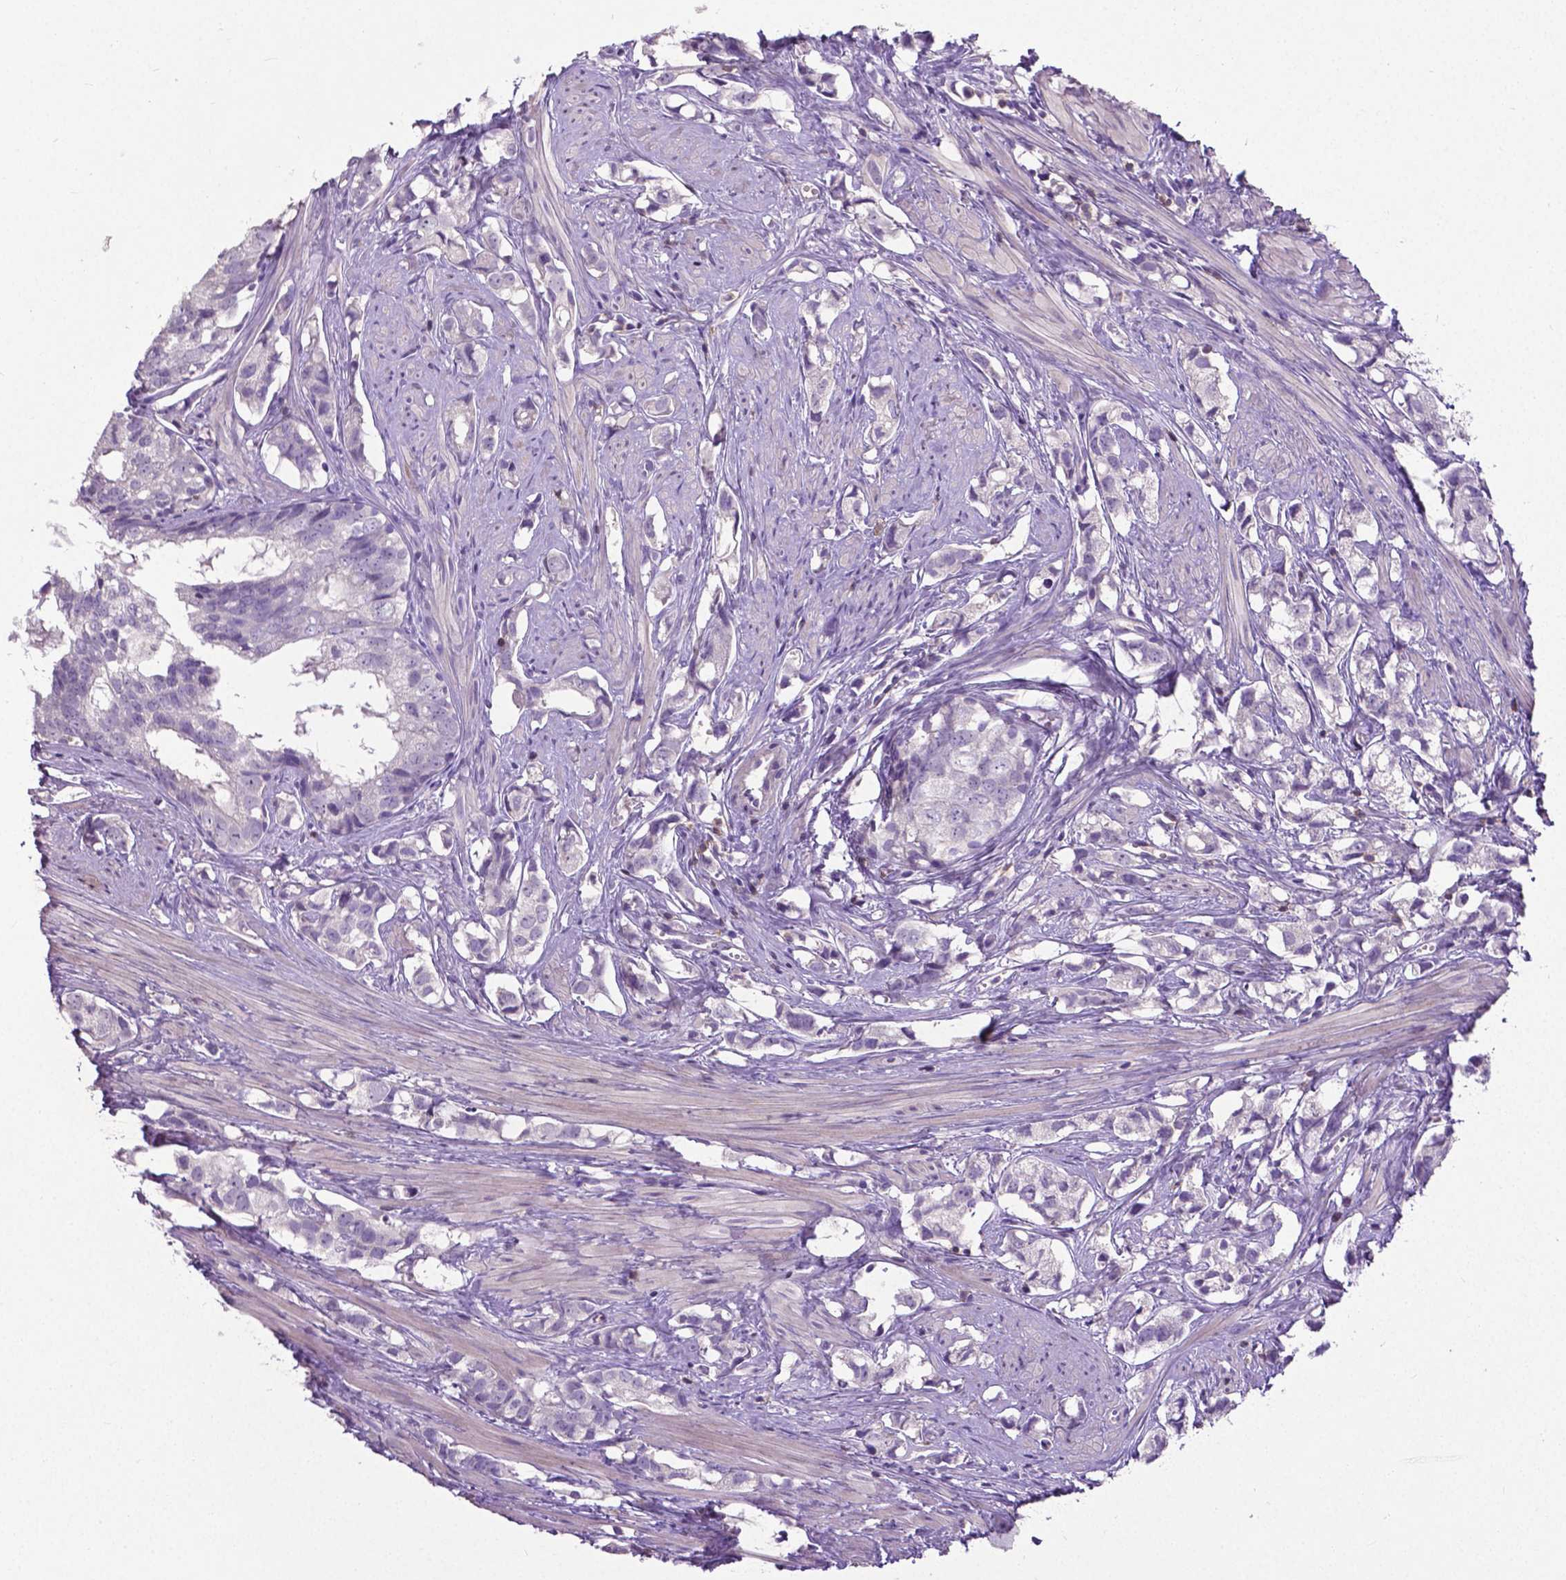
{"staining": {"intensity": "negative", "quantity": "none", "location": "none"}, "tissue": "prostate cancer", "cell_type": "Tumor cells", "image_type": "cancer", "snomed": [{"axis": "morphology", "description": "Adenocarcinoma, High grade"}, {"axis": "topography", "description": "Prostate"}], "caption": "An immunohistochemistry micrograph of high-grade adenocarcinoma (prostate) is shown. There is no staining in tumor cells of high-grade adenocarcinoma (prostate).", "gene": "CD4", "patient": {"sex": "male", "age": 58}}